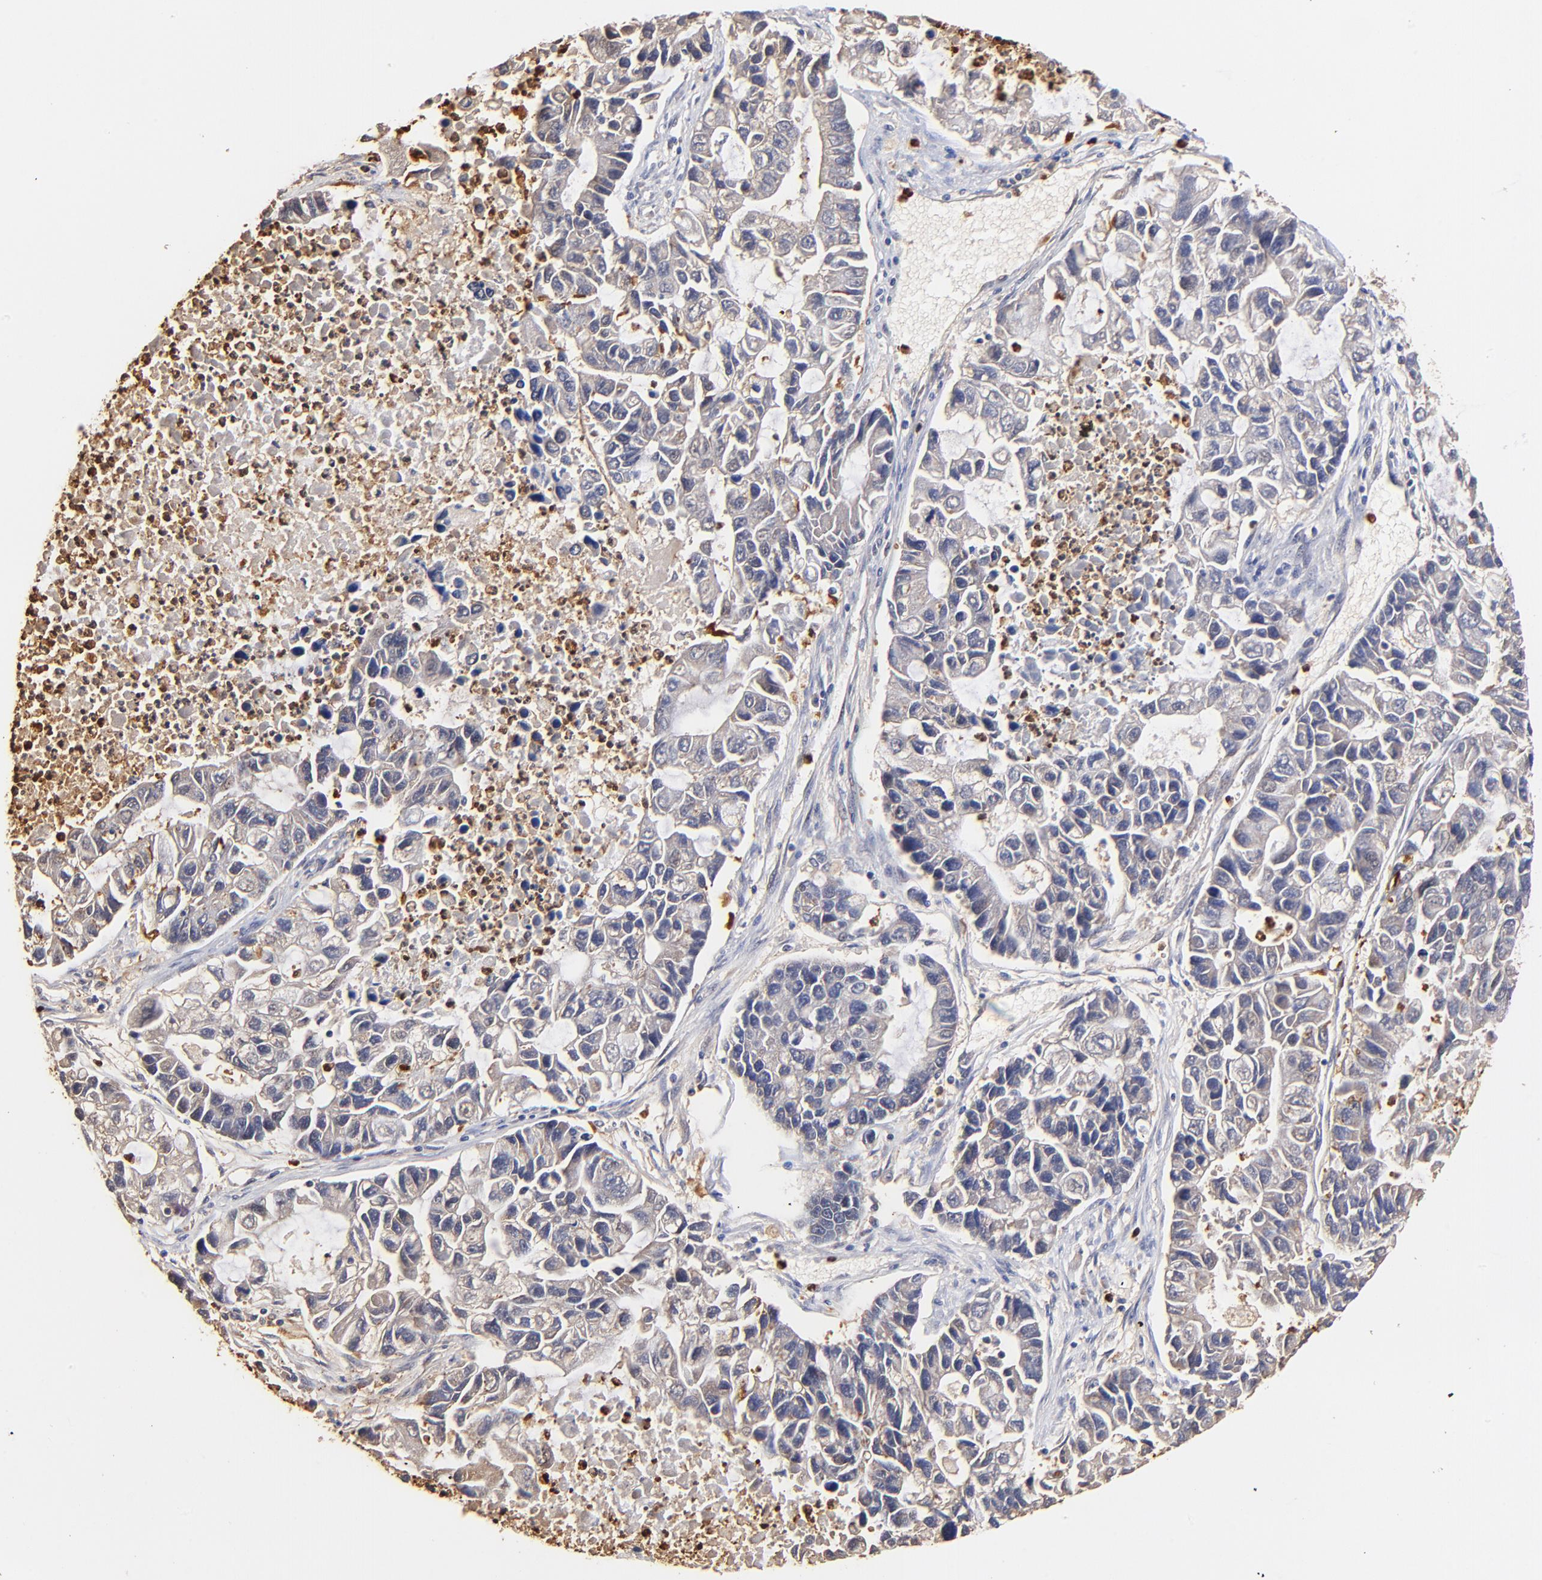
{"staining": {"intensity": "negative", "quantity": "none", "location": "none"}, "tissue": "lung cancer", "cell_type": "Tumor cells", "image_type": "cancer", "snomed": [{"axis": "morphology", "description": "Adenocarcinoma, NOS"}, {"axis": "topography", "description": "Lung"}], "caption": "Immunohistochemistry of lung cancer (adenocarcinoma) shows no positivity in tumor cells.", "gene": "BBOF1", "patient": {"sex": "female", "age": 51}}